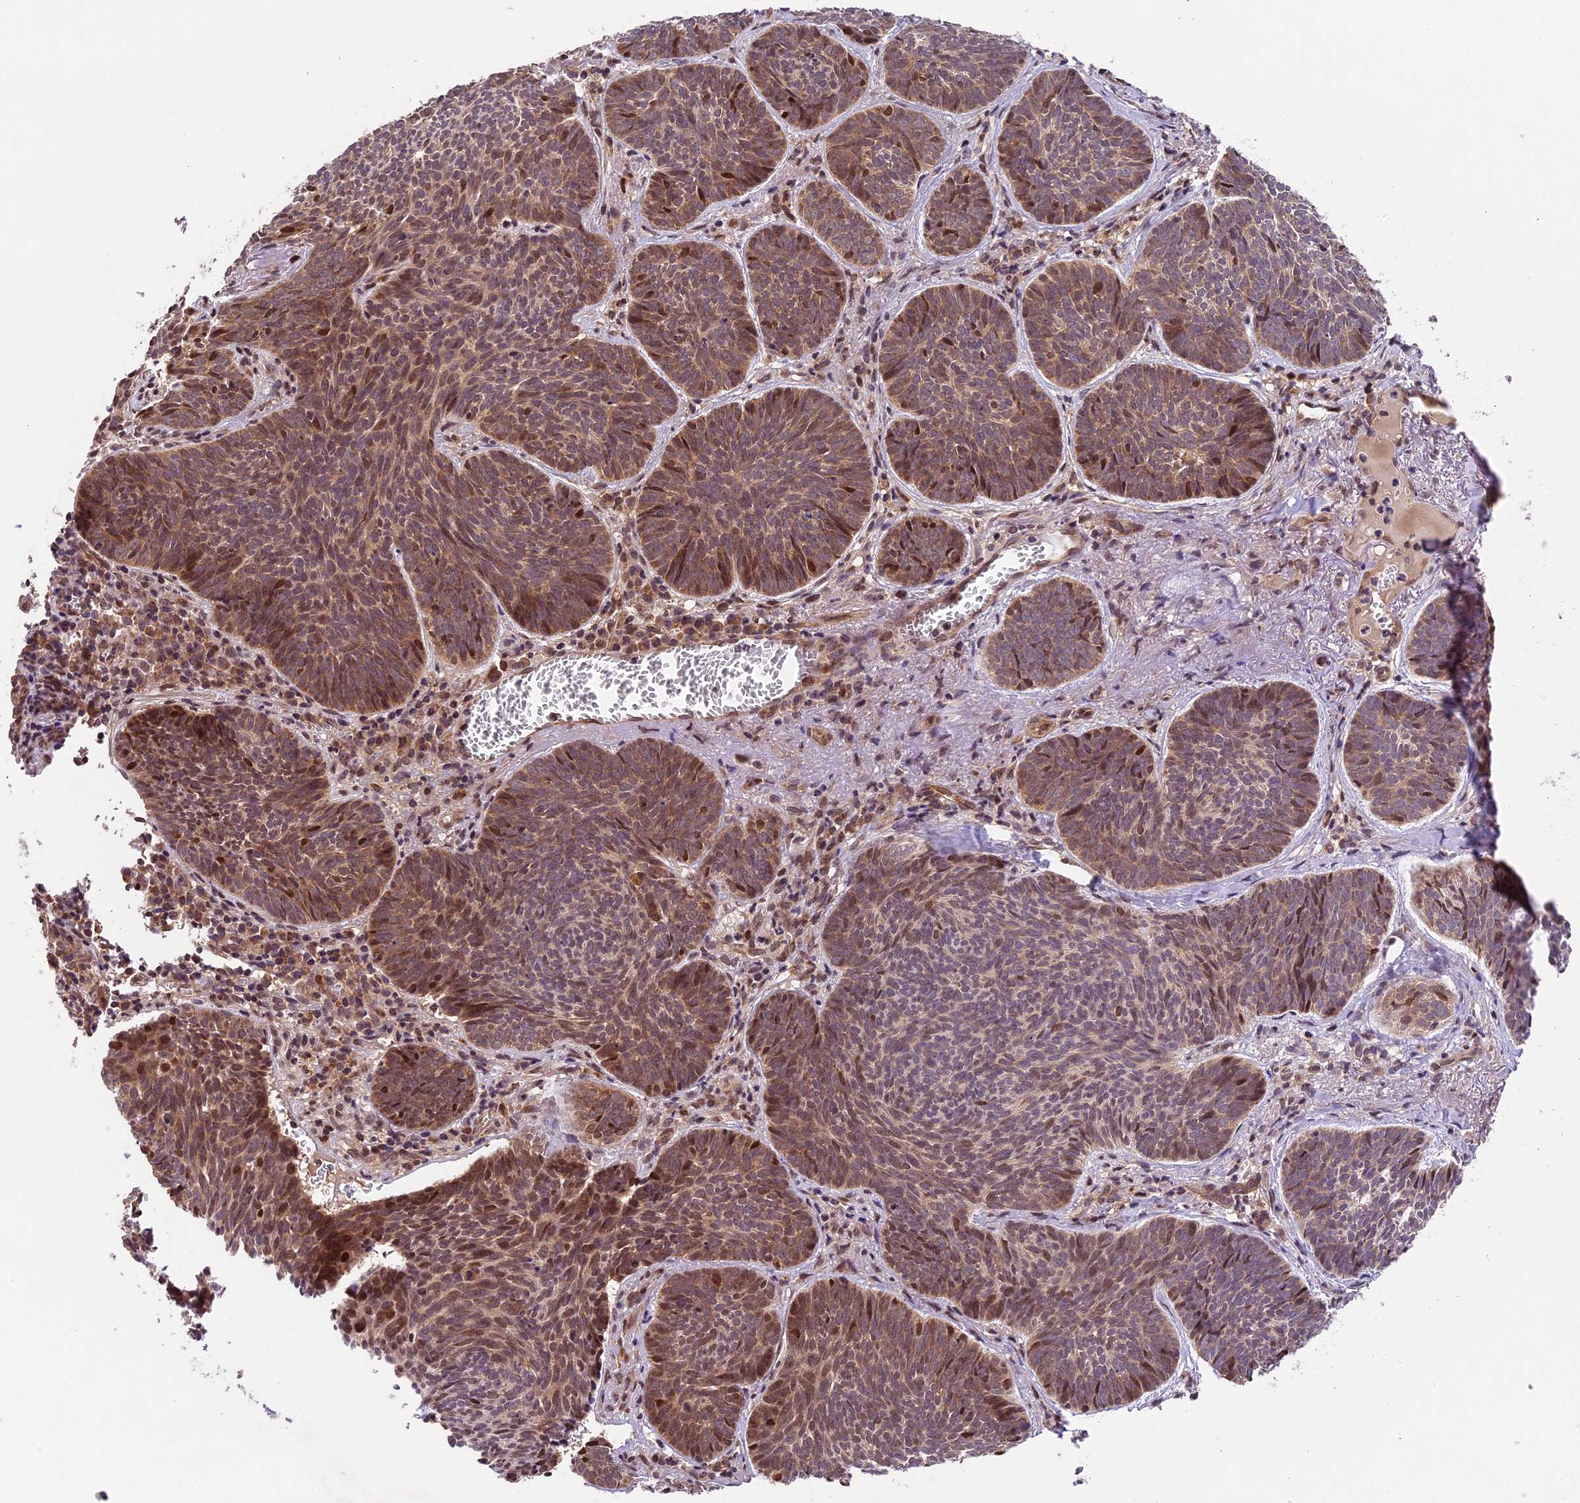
{"staining": {"intensity": "moderate", "quantity": ">75%", "location": "nuclear"}, "tissue": "skin cancer", "cell_type": "Tumor cells", "image_type": "cancer", "snomed": [{"axis": "morphology", "description": "Basal cell carcinoma"}, {"axis": "topography", "description": "Skin"}], "caption": "Human basal cell carcinoma (skin) stained with a brown dye demonstrates moderate nuclear positive expression in about >75% of tumor cells.", "gene": "CCSER1", "patient": {"sex": "female", "age": 74}}